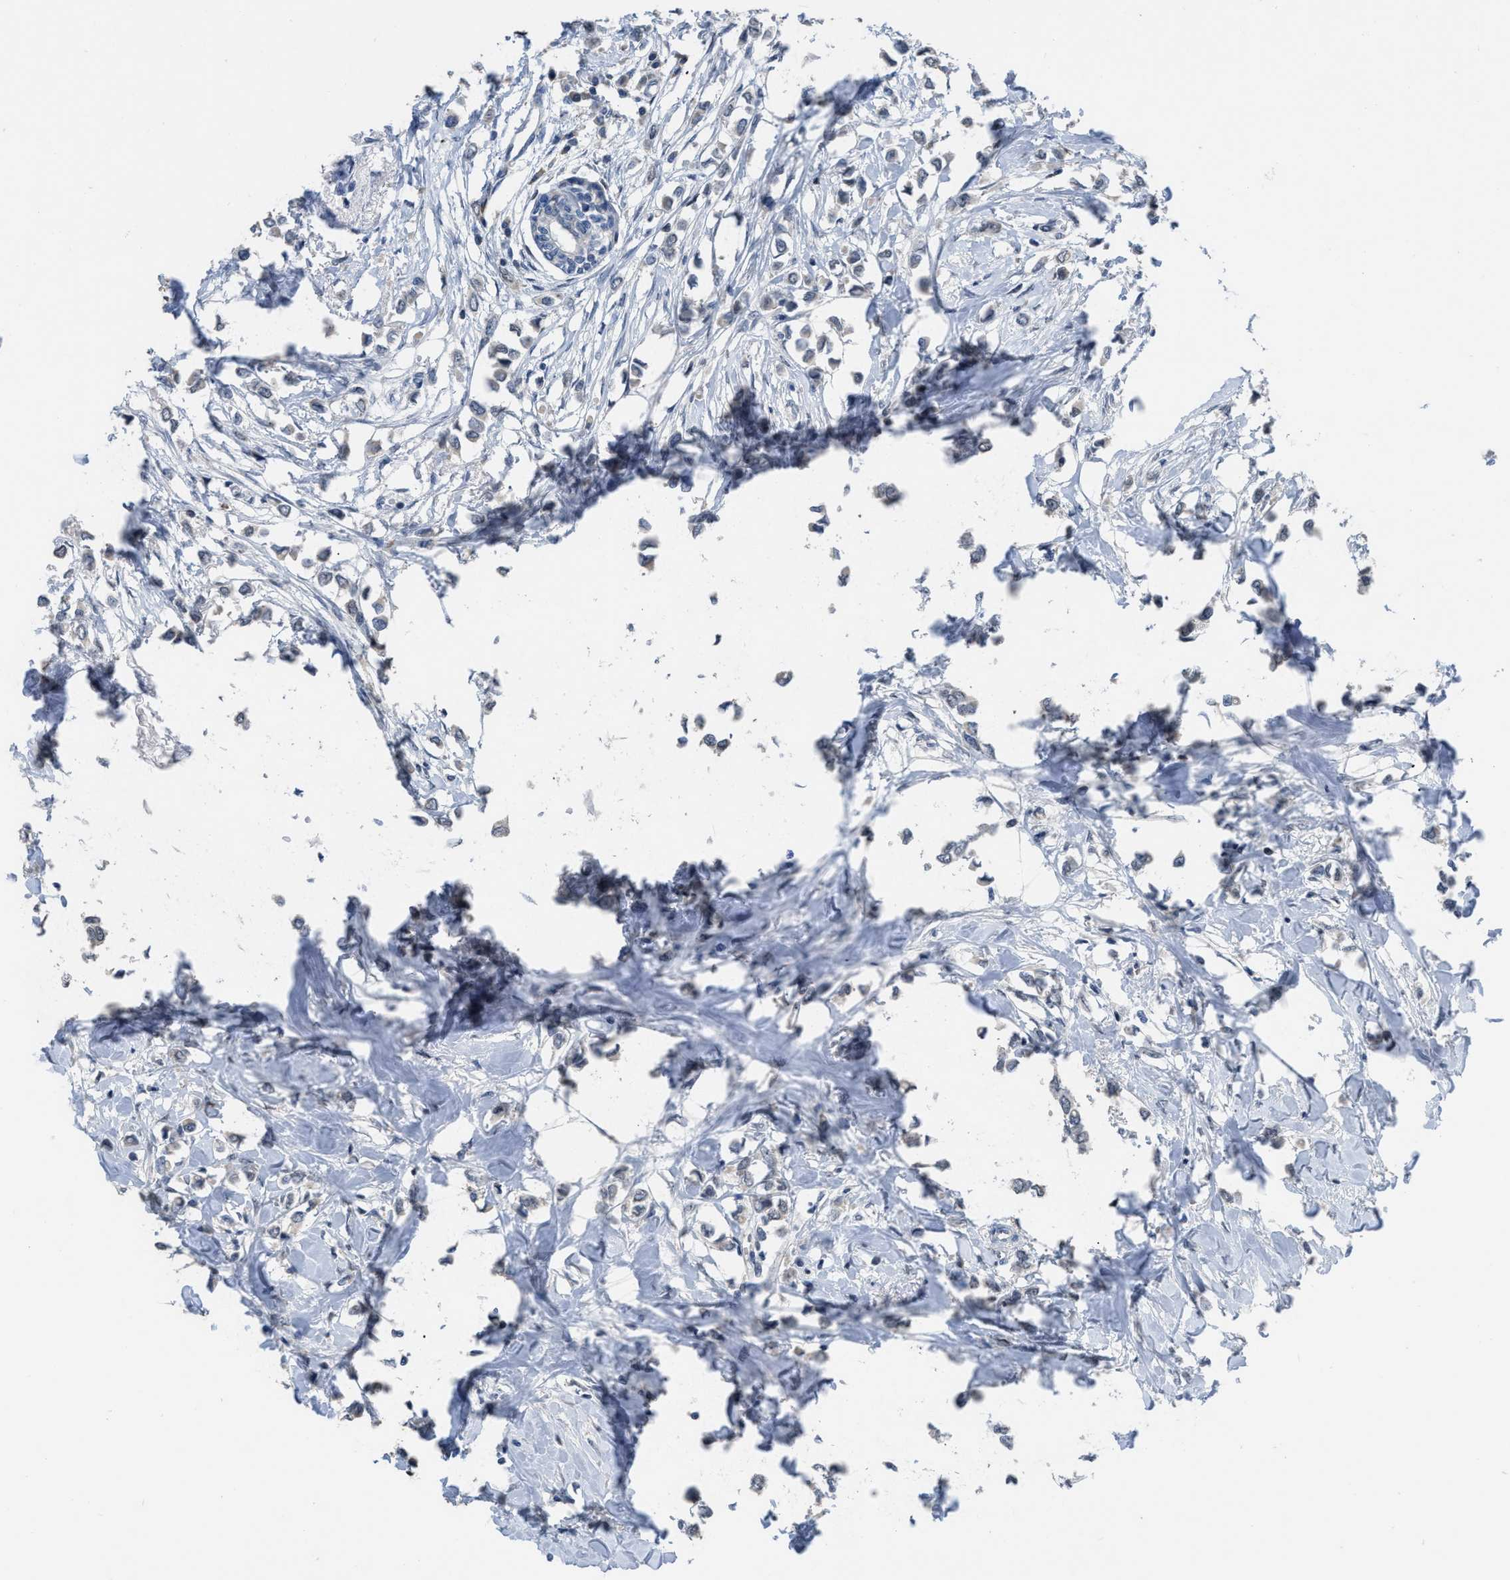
{"staining": {"intensity": "weak", "quantity": "<25%", "location": "cytoplasmic/membranous"}, "tissue": "breast cancer", "cell_type": "Tumor cells", "image_type": "cancer", "snomed": [{"axis": "morphology", "description": "Lobular carcinoma"}, {"axis": "topography", "description": "Breast"}], "caption": "Immunohistochemistry (IHC) micrograph of lobular carcinoma (breast) stained for a protein (brown), which reveals no expression in tumor cells.", "gene": "SETDB1", "patient": {"sex": "female", "age": 51}}